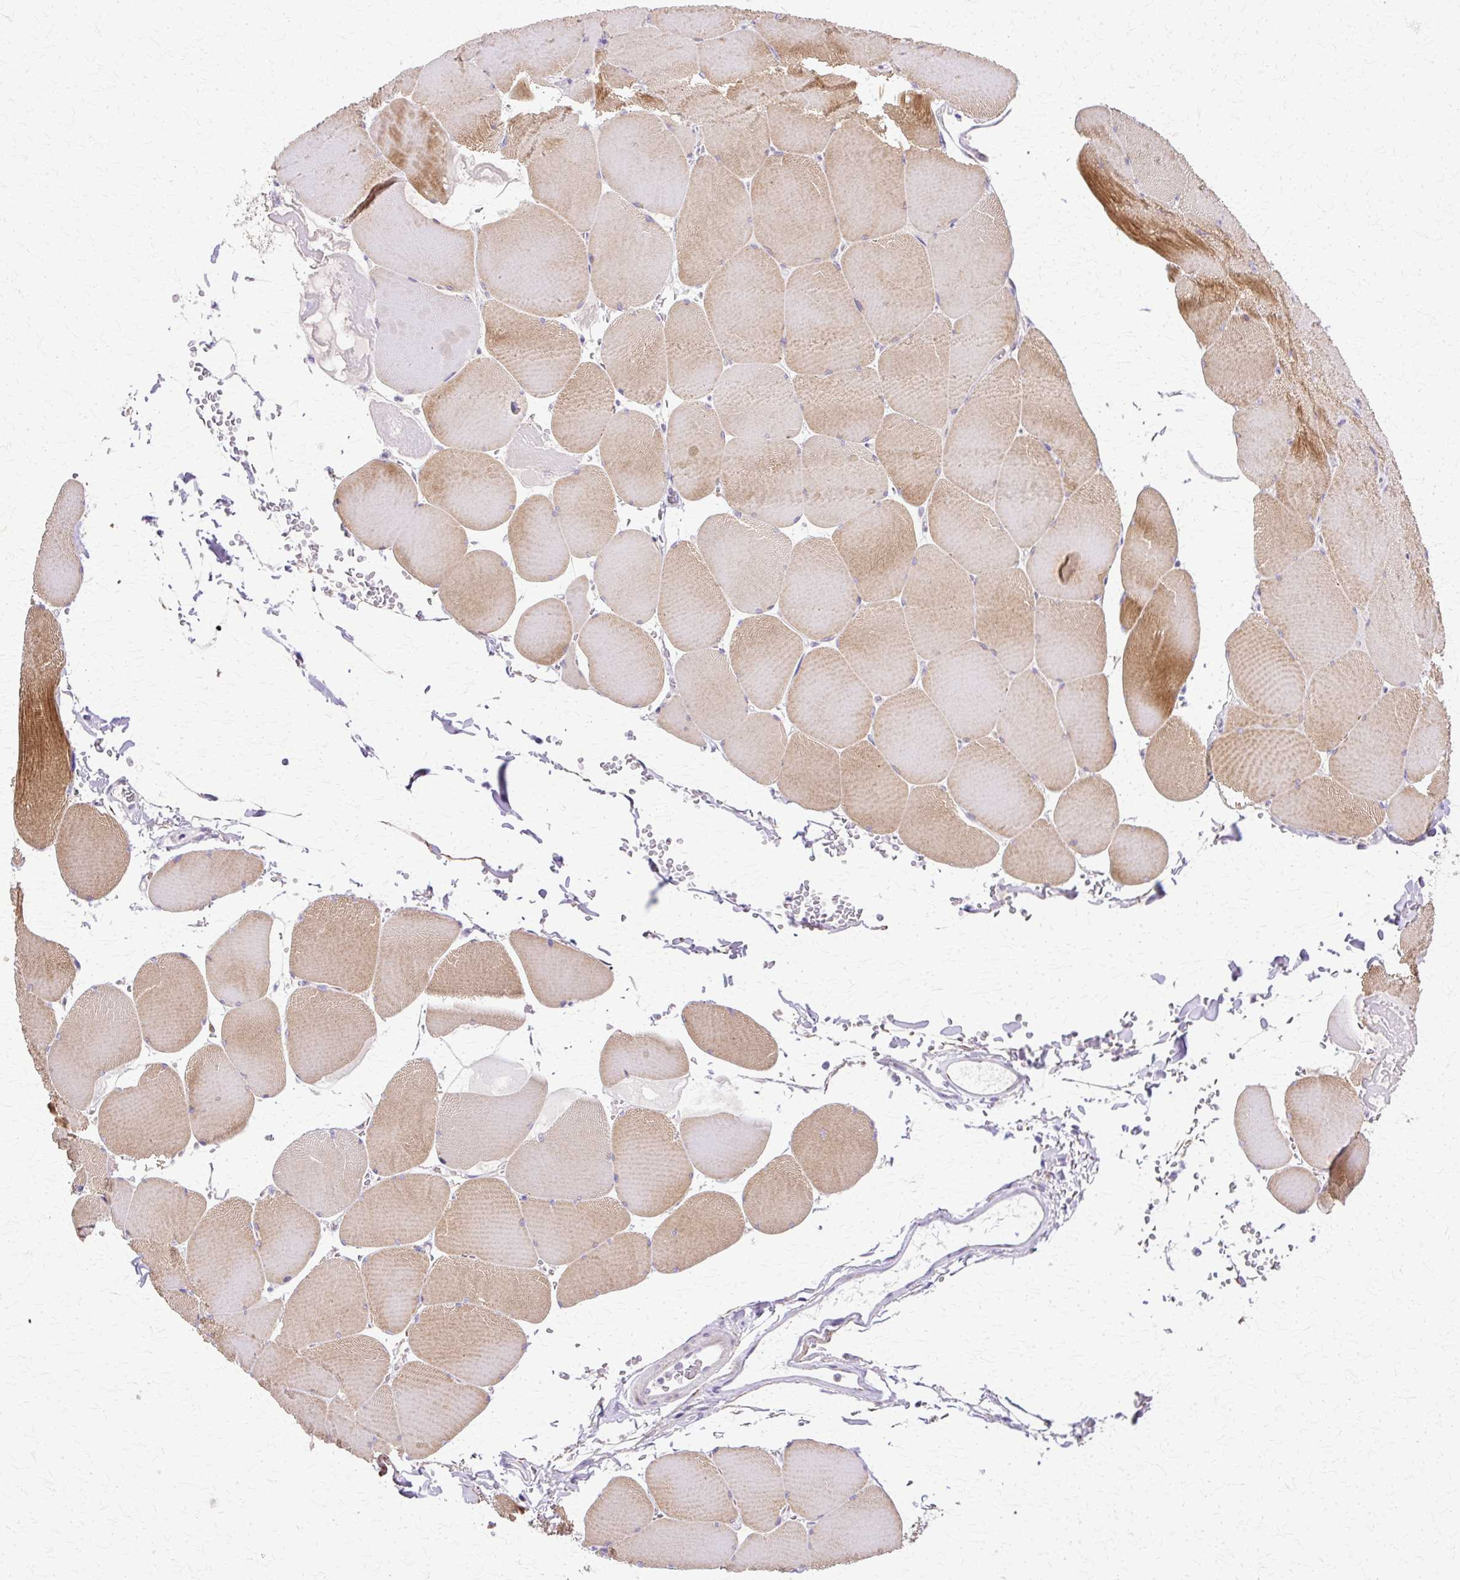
{"staining": {"intensity": "moderate", "quantity": ">75%", "location": "cytoplasmic/membranous"}, "tissue": "skeletal muscle", "cell_type": "Myocytes", "image_type": "normal", "snomed": [{"axis": "morphology", "description": "Normal tissue, NOS"}, {"axis": "topography", "description": "Skeletal muscle"}, {"axis": "topography", "description": "Head-Neck"}], "caption": "Immunohistochemistry (DAB (3,3'-diaminobenzidine)) staining of unremarkable human skeletal muscle shows moderate cytoplasmic/membranous protein expression in approximately >75% of myocytes. (Stains: DAB in brown, nuclei in blue, Microscopy: brightfield microscopy at high magnification).", "gene": "TBC1D3B", "patient": {"sex": "male", "age": 66}}